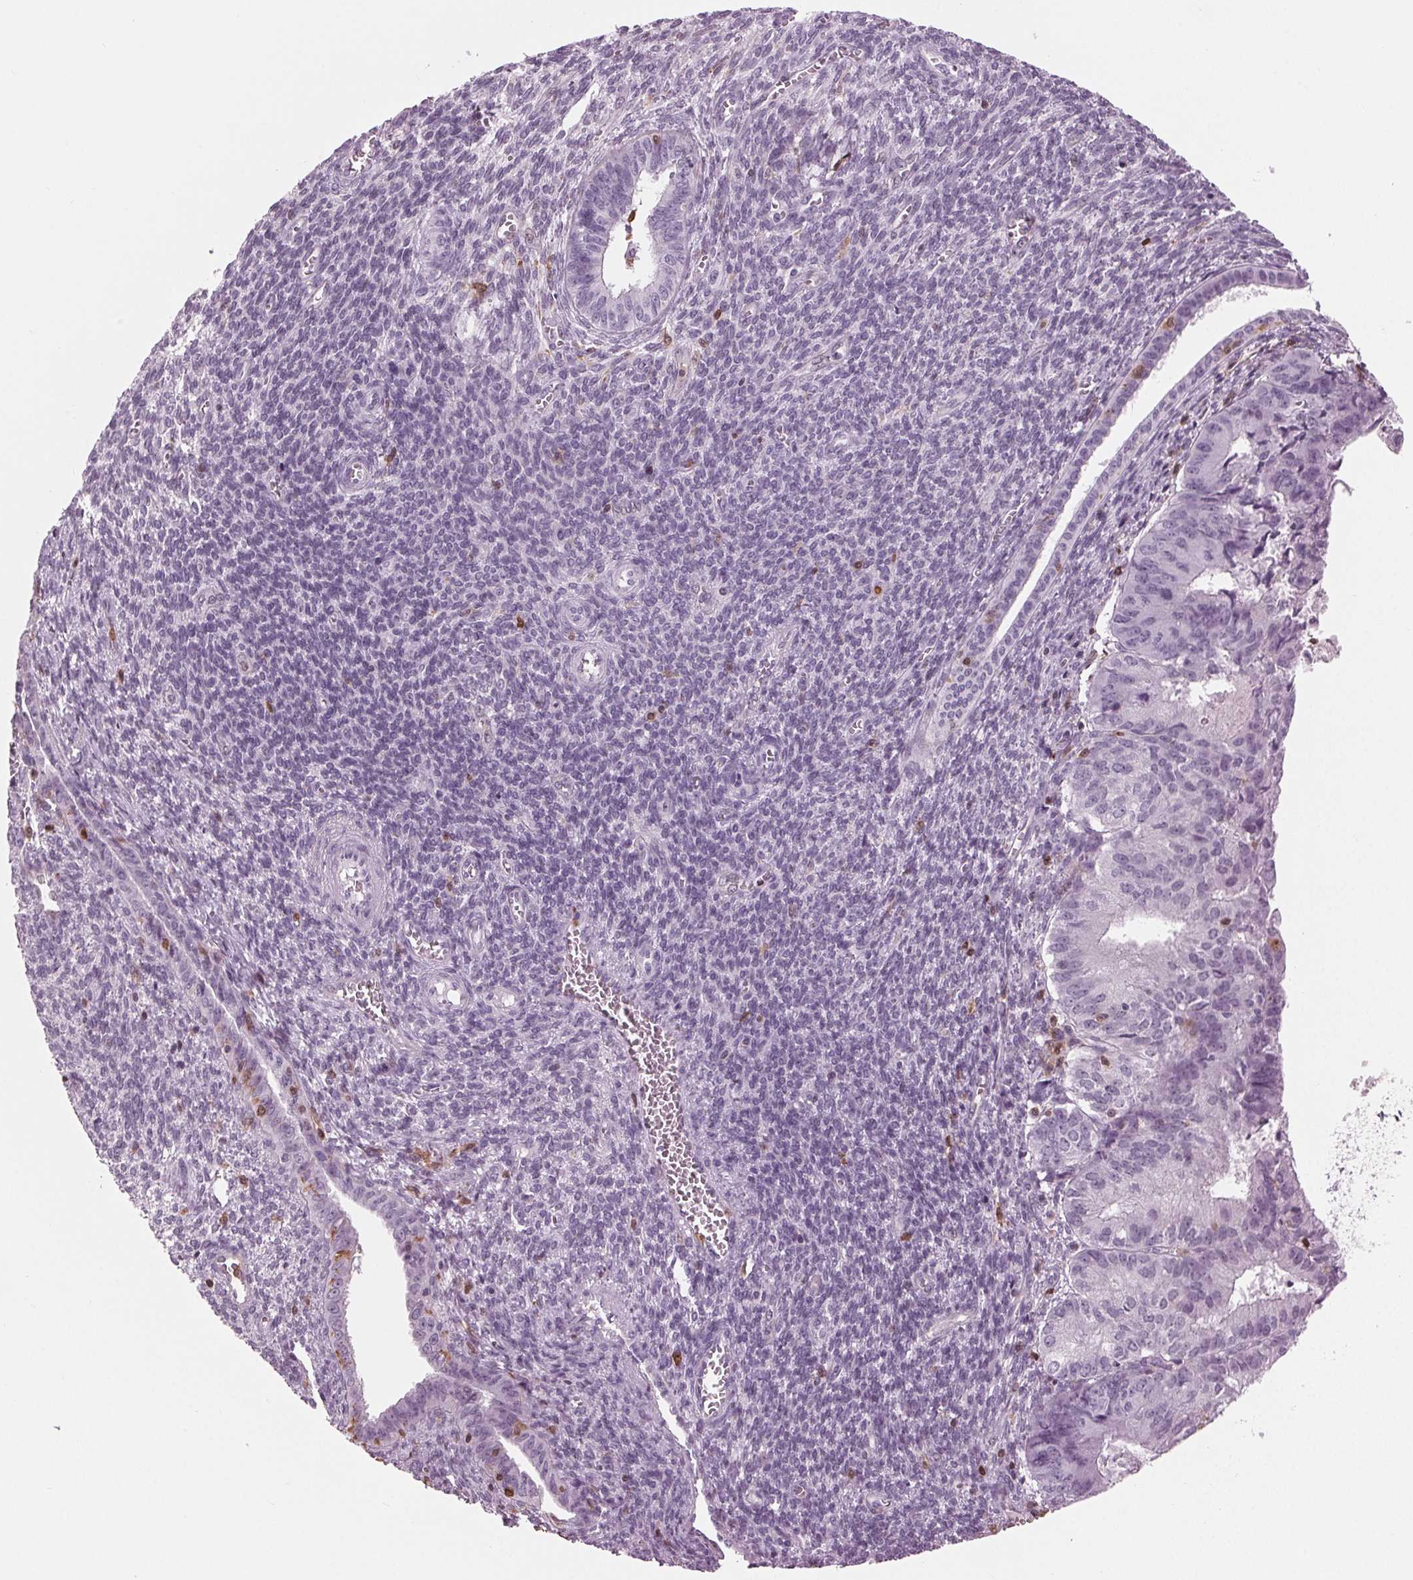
{"staining": {"intensity": "negative", "quantity": "none", "location": "none"}, "tissue": "endometrial cancer", "cell_type": "Tumor cells", "image_type": "cancer", "snomed": [{"axis": "morphology", "description": "Adenocarcinoma, NOS"}, {"axis": "topography", "description": "Endometrium"}], "caption": "Tumor cells are negative for brown protein staining in adenocarcinoma (endometrial).", "gene": "BTLA", "patient": {"sex": "female", "age": 86}}